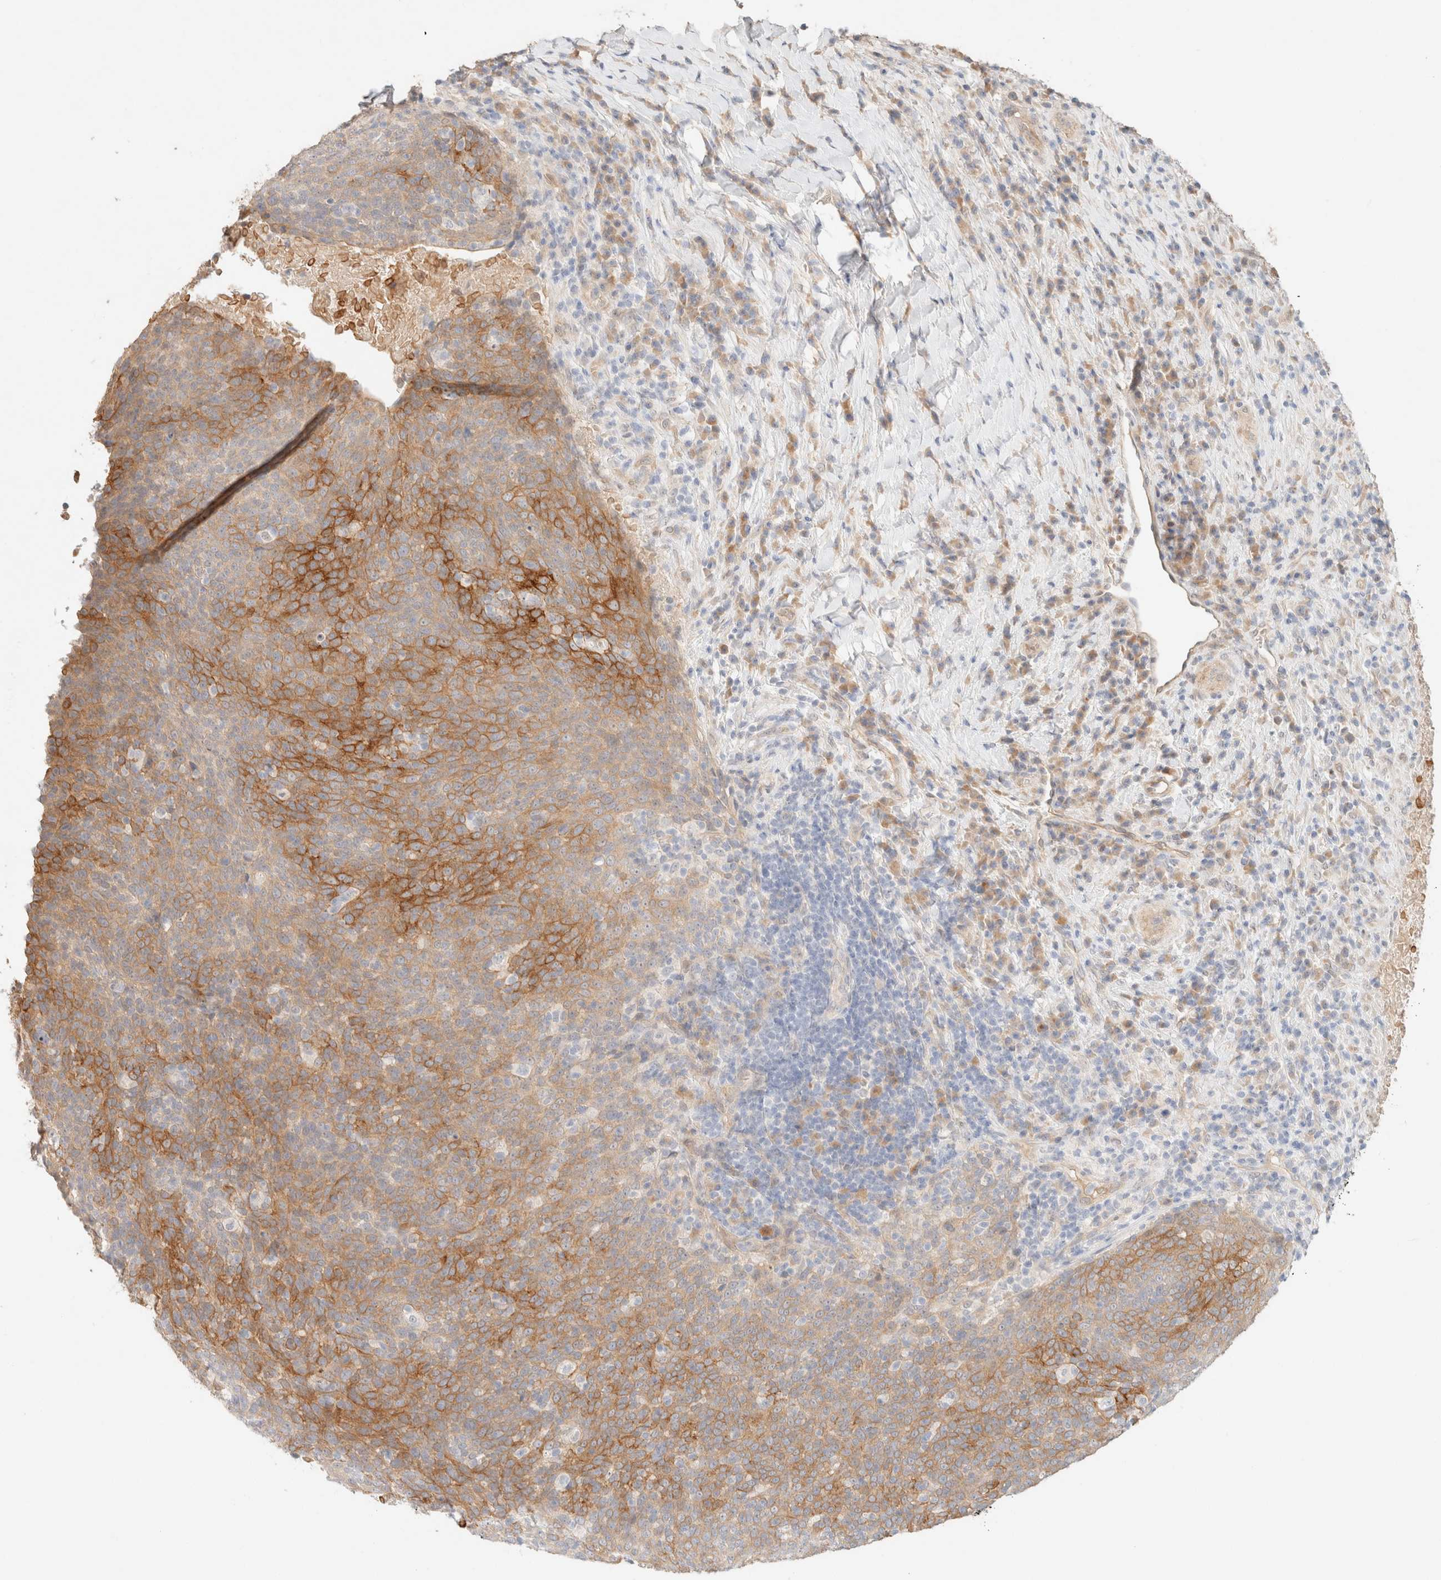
{"staining": {"intensity": "weak", "quantity": ">75%", "location": "cytoplasmic/membranous"}, "tissue": "head and neck cancer", "cell_type": "Tumor cells", "image_type": "cancer", "snomed": [{"axis": "morphology", "description": "Squamous cell carcinoma, NOS"}, {"axis": "morphology", "description": "Squamous cell carcinoma, metastatic, NOS"}, {"axis": "topography", "description": "Lymph node"}, {"axis": "topography", "description": "Head-Neck"}], "caption": "A brown stain shows weak cytoplasmic/membranous staining of a protein in head and neck cancer (metastatic squamous cell carcinoma) tumor cells. The staining was performed using DAB to visualize the protein expression in brown, while the nuclei were stained in blue with hematoxylin (Magnification: 20x).", "gene": "CSNK1E", "patient": {"sex": "male", "age": 62}}